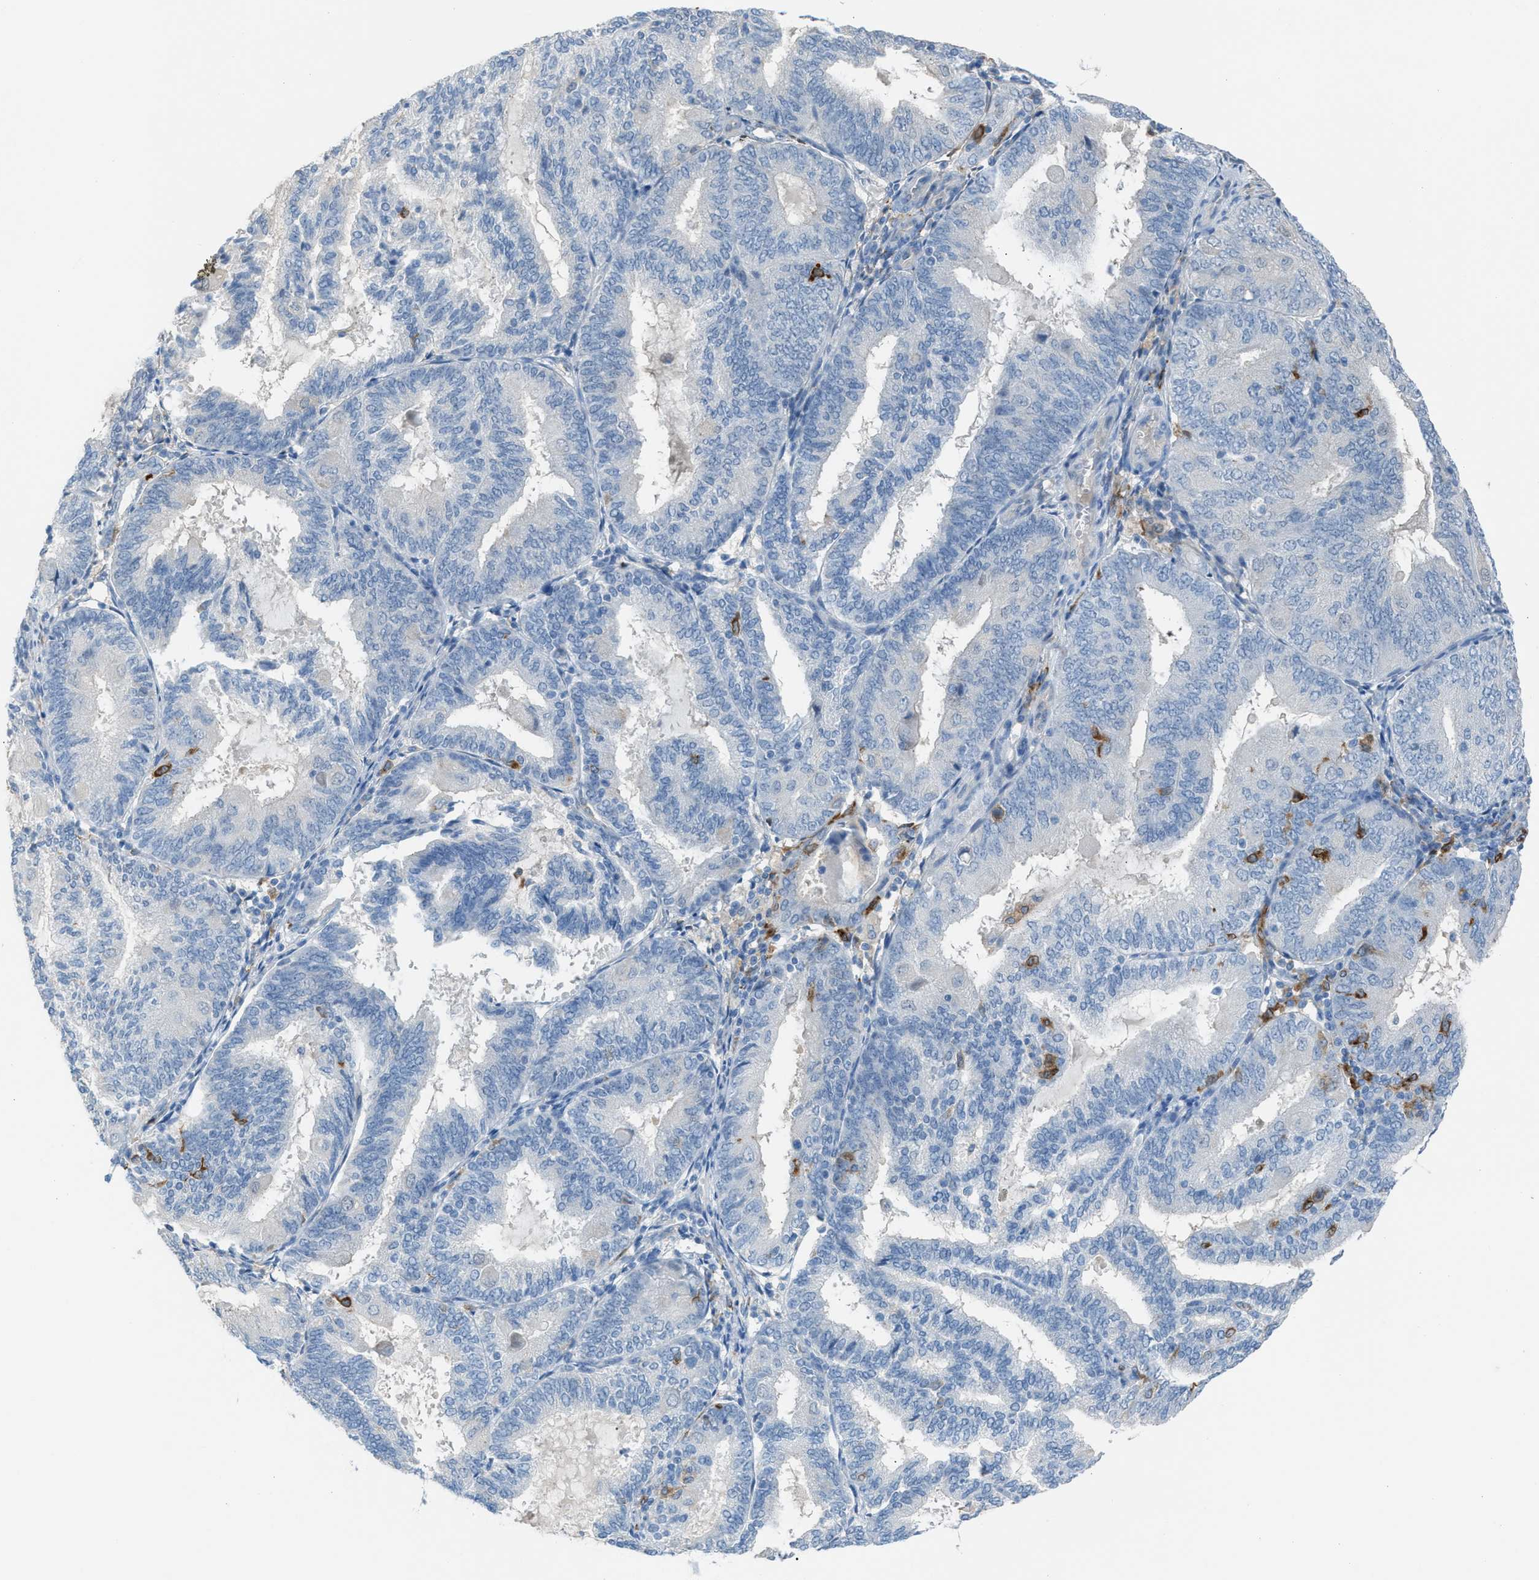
{"staining": {"intensity": "negative", "quantity": "none", "location": "none"}, "tissue": "endometrial cancer", "cell_type": "Tumor cells", "image_type": "cancer", "snomed": [{"axis": "morphology", "description": "Adenocarcinoma, NOS"}, {"axis": "topography", "description": "Endometrium"}], "caption": "Human endometrial cancer stained for a protein using immunohistochemistry demonstrates no positivity in tumor cells.", "gene": "CLEC10A", "patient": {"sex": "female", "age": 81}}